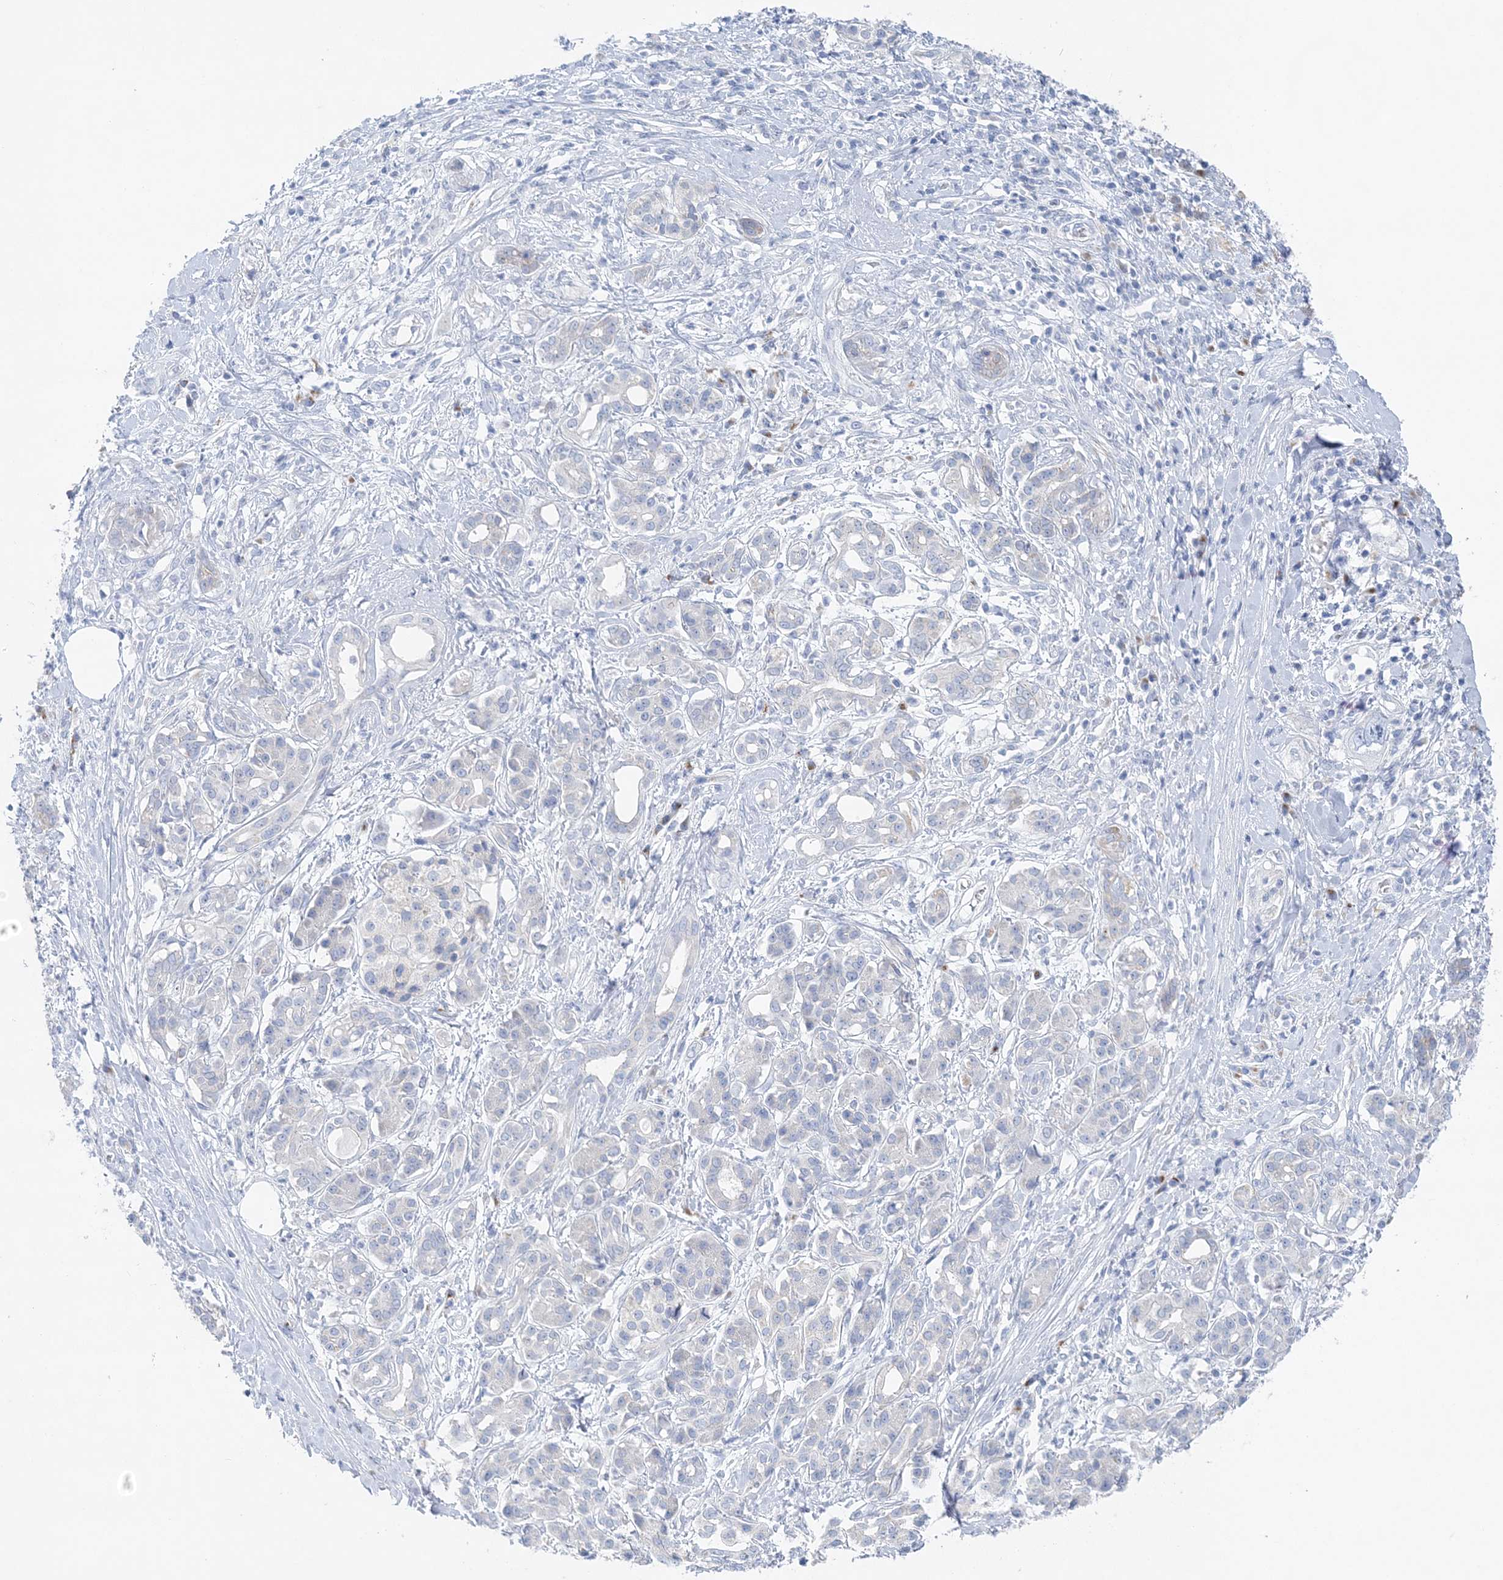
{"staining": {"intensity": "negative", "quantity": "none", "location": "none"}, "tissue": "pancreatic cancer", "cell_type": "Tumor cells", "image_type": "cancer", "snomed": [{"axis": "morphology", "description": "Adenocarcinoma, NOS"}, {"axis": "topography", "description": "Pancreas"}], "caption": "Immunohistochemistry of adenocarcinoma (pancreatic) displays no expression in tumor cells. Nuclei are stained in blue.", "gene": "SLC5A6", "patient": {"sex": "female", "age": 56}}